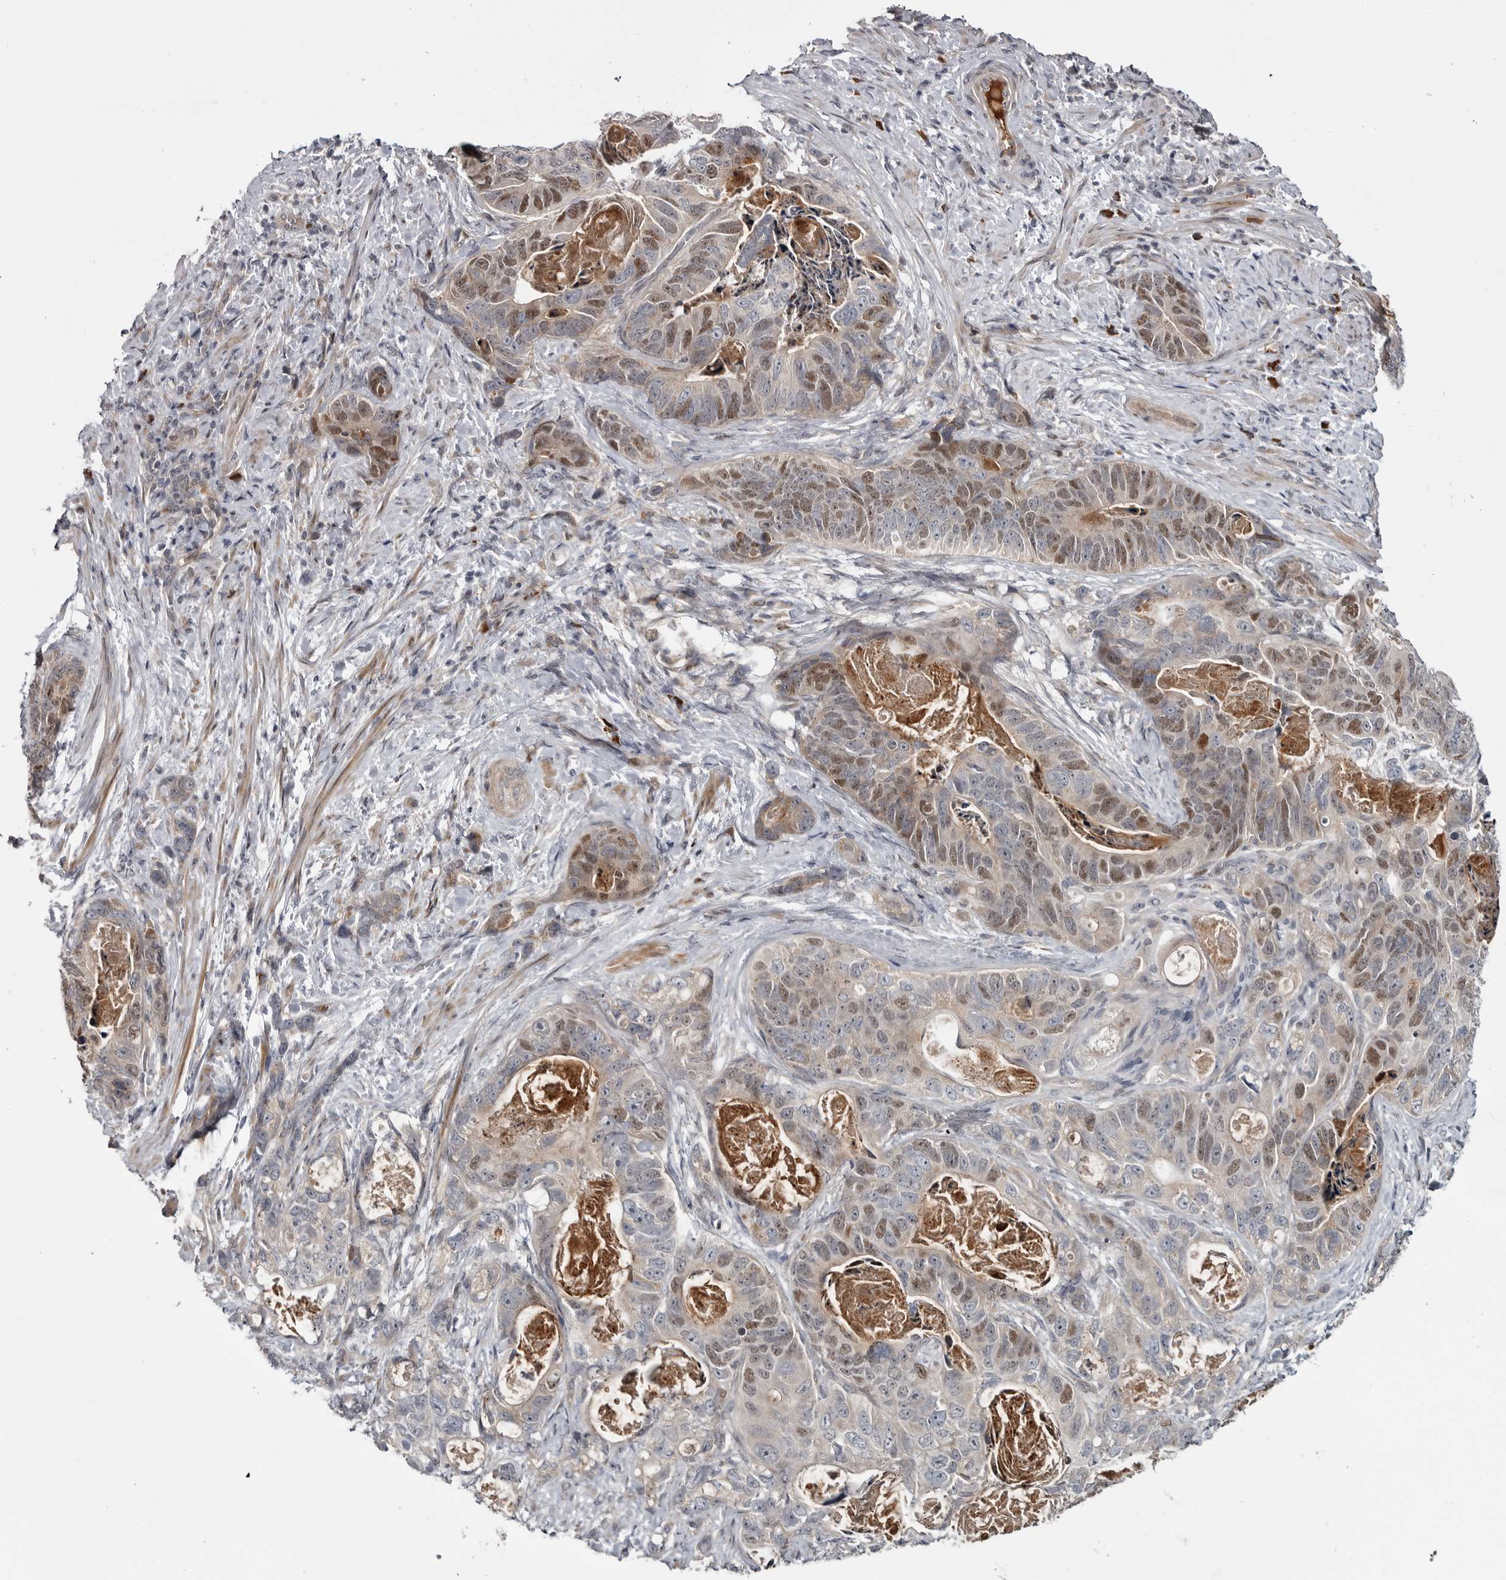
{"staining": {"intensity": "moderate", "quantity": "25%-75%", "location": "nuclear"}, "tissue": "stomach cancer", "cell_type": "Tumor cells", "image_type": "cancer", "snomed": [{"axis": "morphology", "description": "Normal tissue, NOS"}, {"axis": "morphology", "description": "Adenocarcinoma, NOS"}, {"axis": "topography", "description": "Stomach"}], "caption": "Approximately 25%-75% of tumor cells in stomach adenocarcinoma exhibit moderate nuclear protein expression as visualized by brown immunohistochemical staining.", "gene": "ZNF277", "patient": {"sex": "female", "age": 89}}